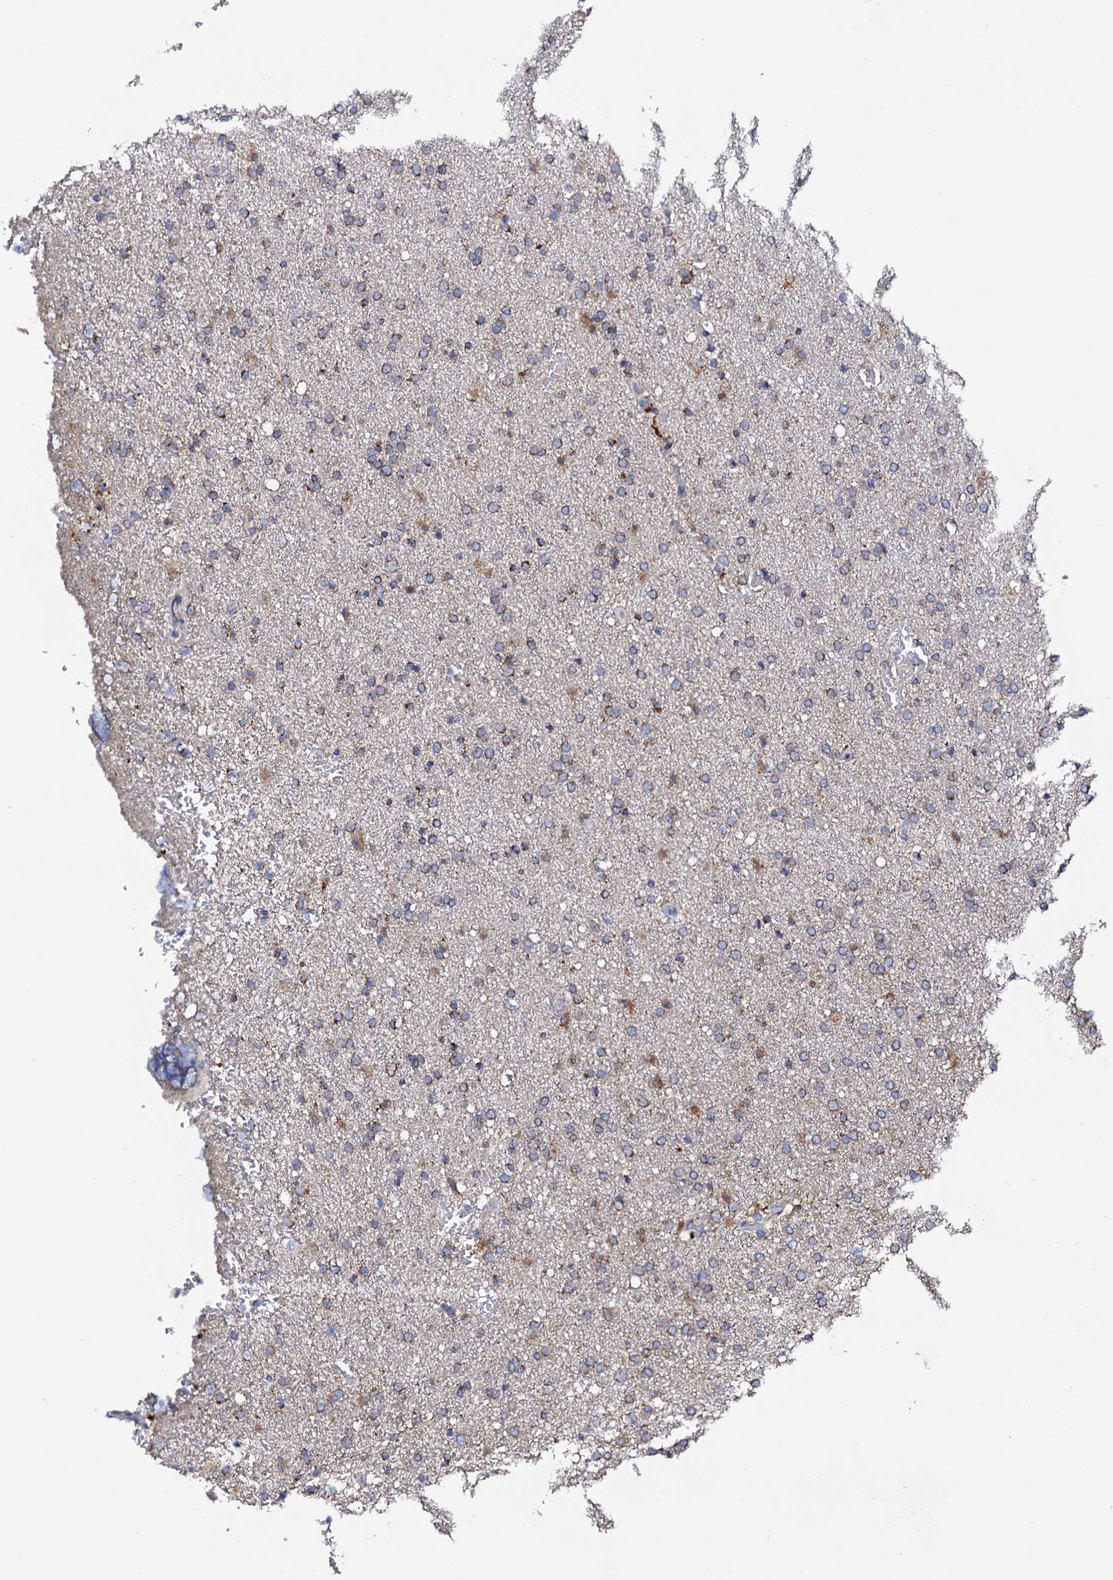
{"staining": {"intensity": "weak", "quantity": "25%-75%", "location": "cytoplasmic/membranous"}, "tissue": "glioma", "cell_type": "Tumor cells", "image_type": "cancer", "snomed": [{"axis": "morphology", "description": "Glioma, malignant, High grade"}, {"axis": "topography", "description": "Brain"}], "caption": "The immunohistochemical stain labels weak cytoplasmic/membranous staining in tumor cells of malignant glioma (high-grade) tissue.", "gene": "PTCD3", "patient": {"sex": "male", "age": 72}}